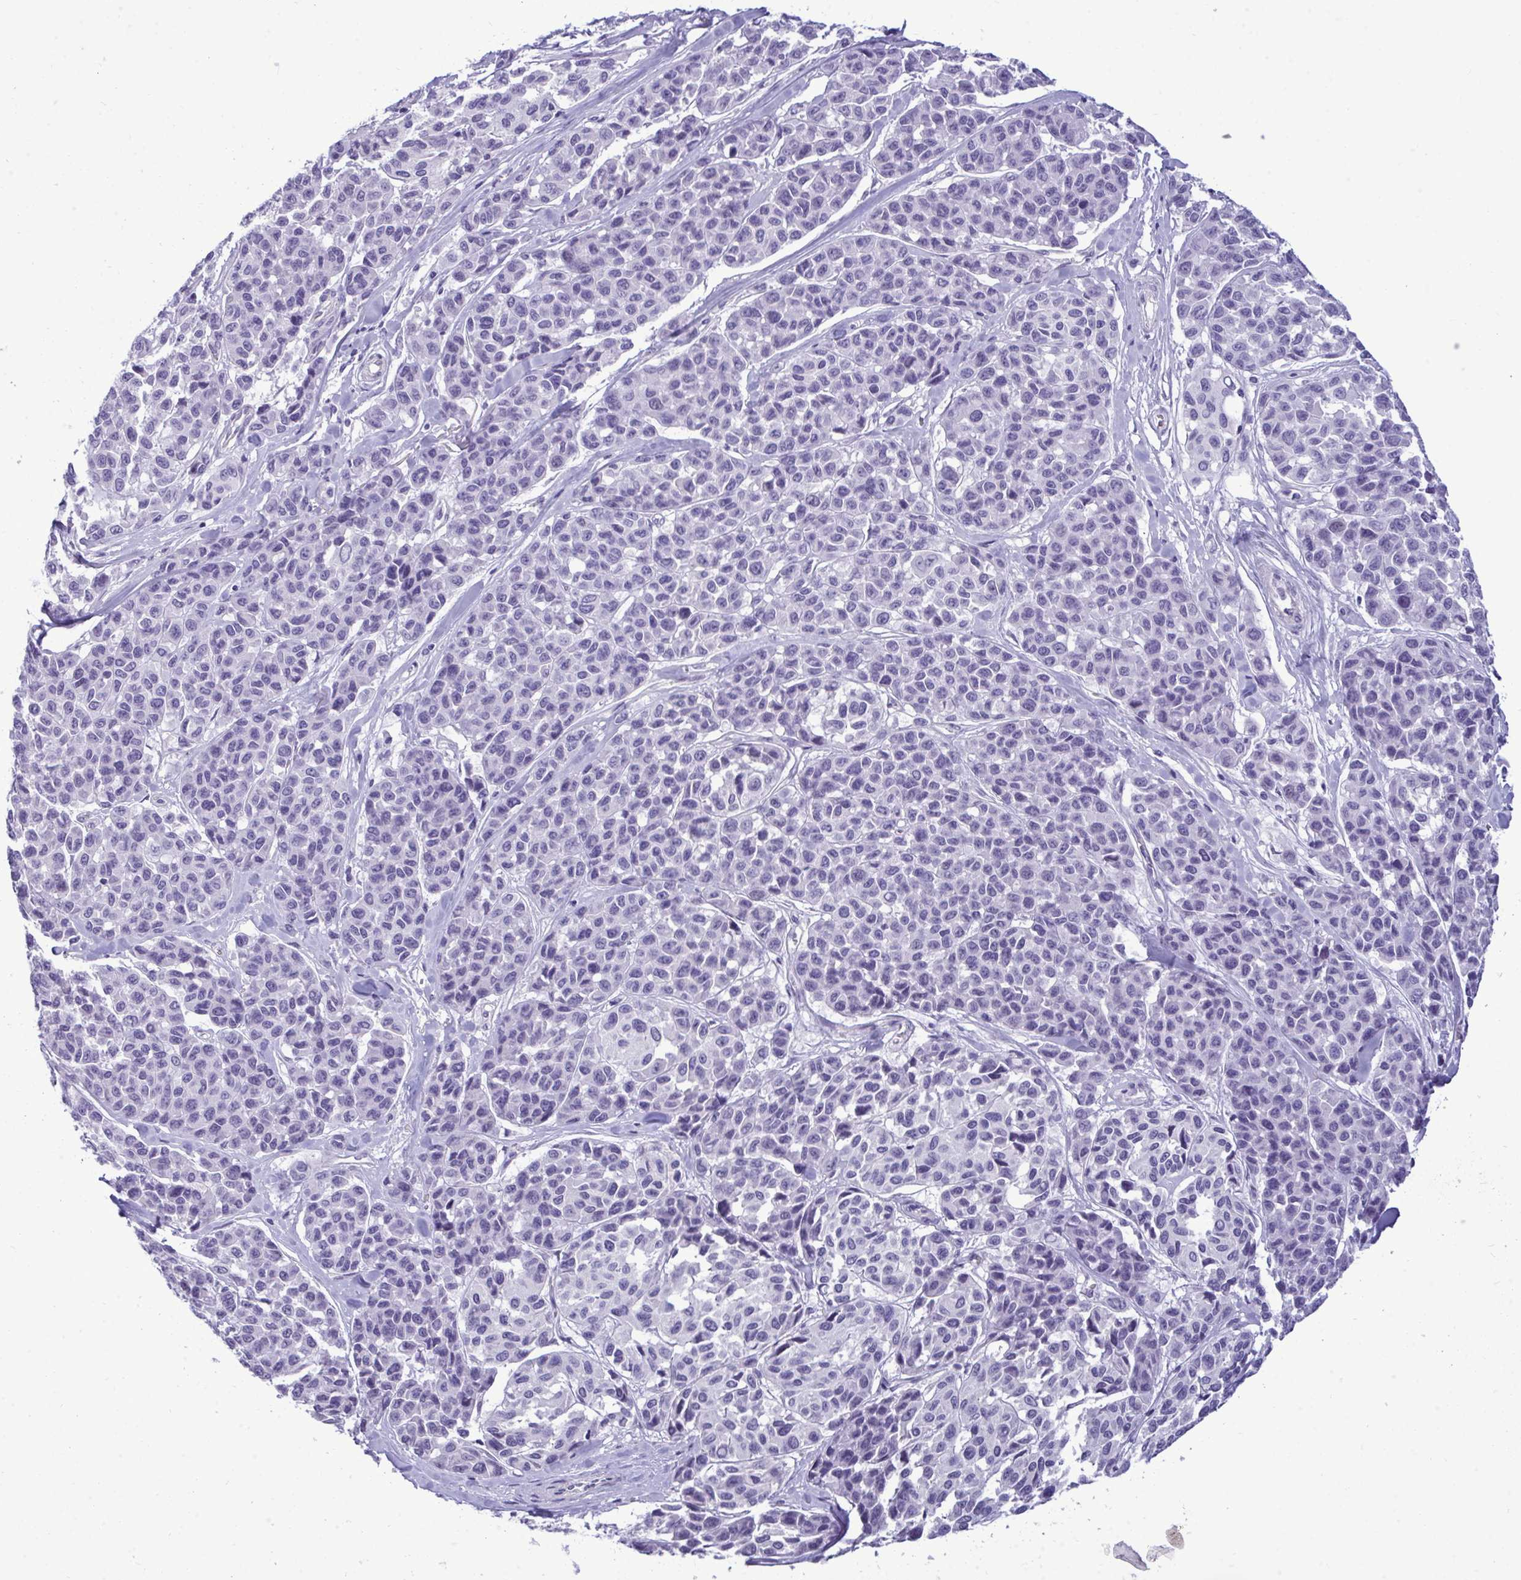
{"staining": {"intensity": "negative", "quantity": "none", "location": "none"}, "tissue": "melanoma", "cell_type": "Tumor cells", "image_type": "cancer", "snomed": [{"axis": "morphology", "description": "Malignant melanoma, NOS"}, {"axis": "topography", "description": "Skin"}], "caption": "This is an IHC histopathology image of human melanoma. There is no staining in tumor cells.", "gene": "PRM2", "patient": {"sex": "female", "age": 66}}